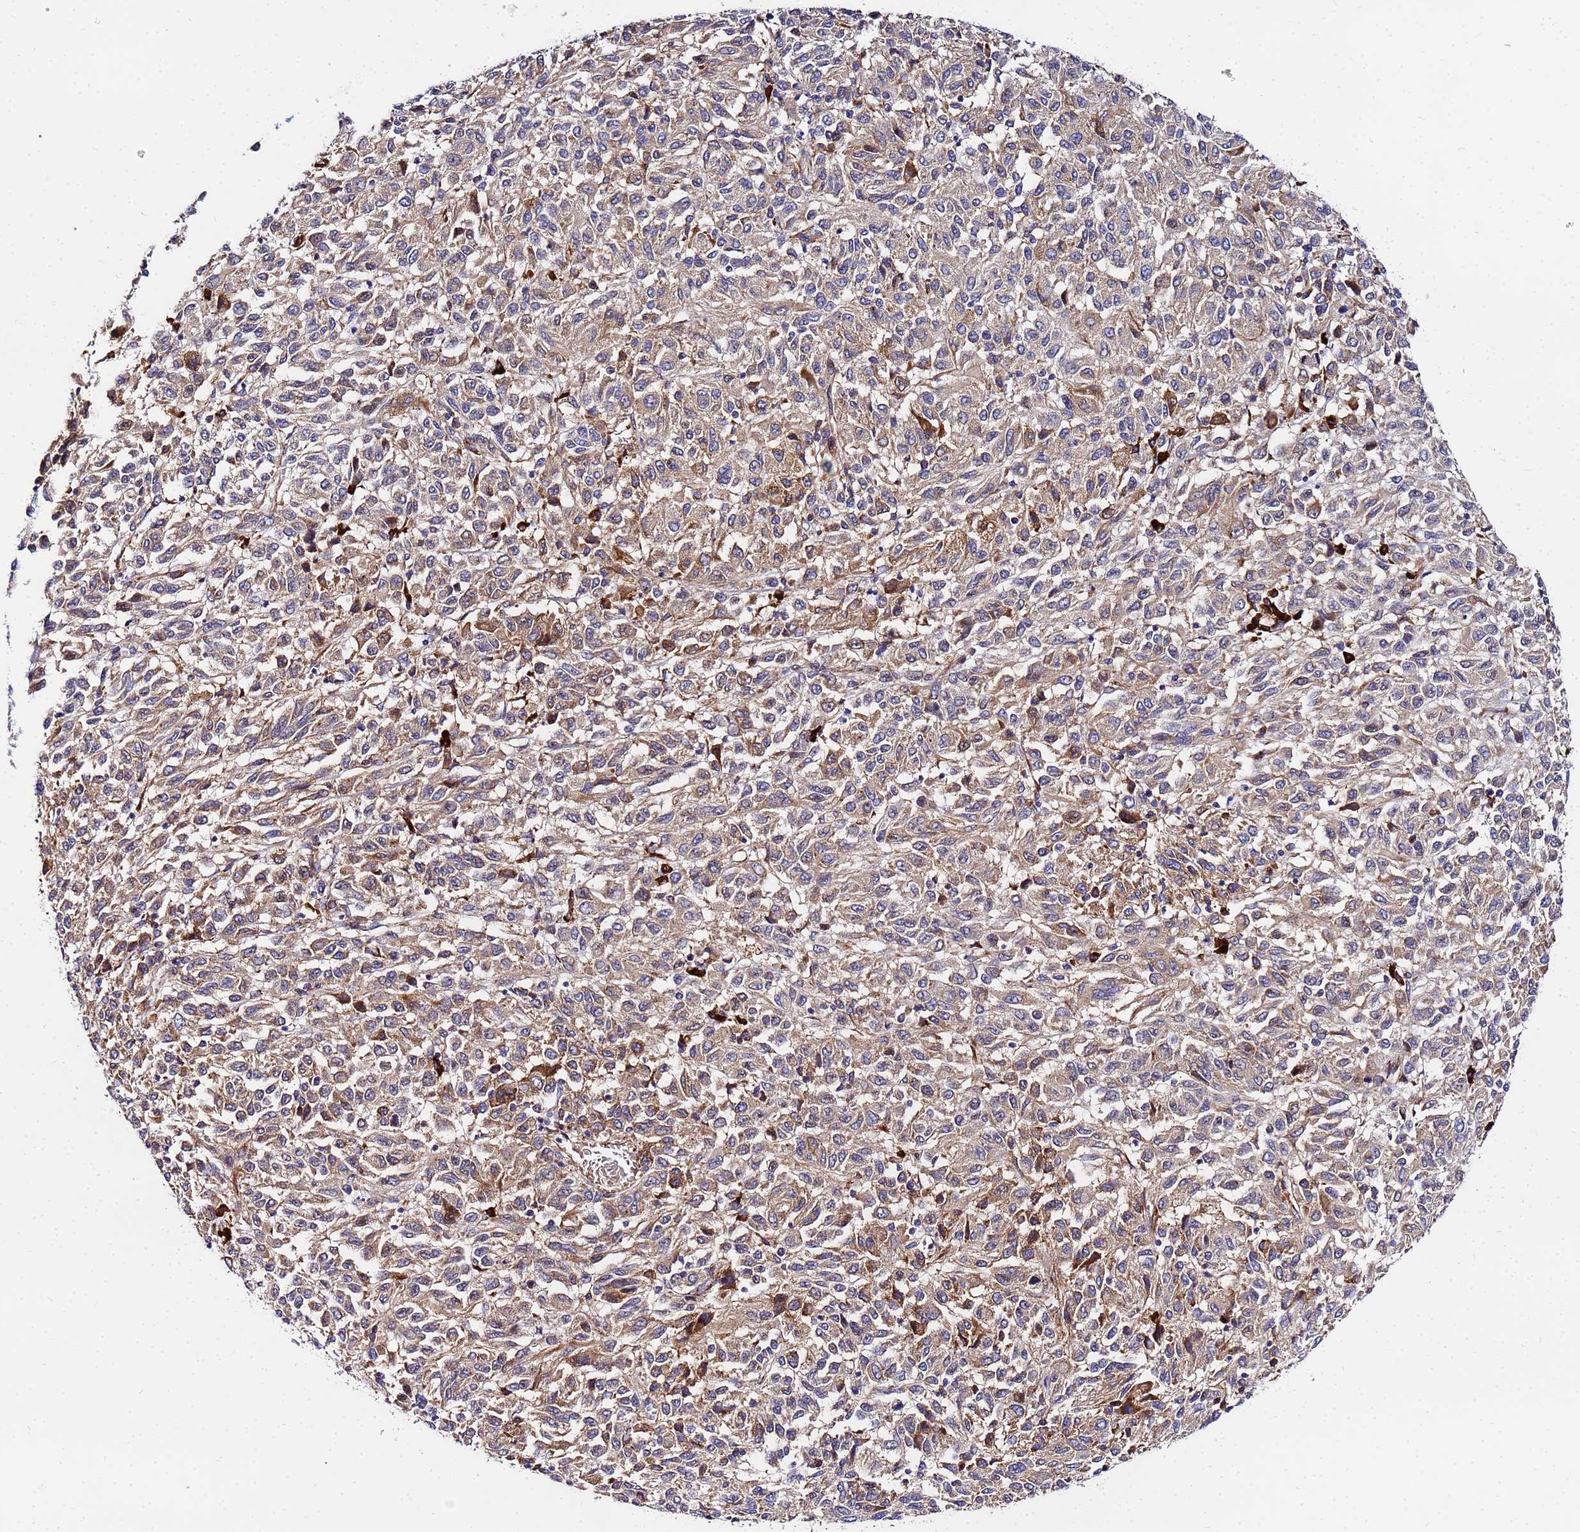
{"staining": {"intensity": "moderate", "quantity": "25%-75%", "location": "cytoplasmic/membranous"}, "tissue": "melanoma", "cell_type": "Tumor cells", "image_type": "cancer", "snomed": [{"axis": "morphology", "description": "Malignant melanoma, Metastatic site"}, {"axis": "topography", "description": "Lung"}], "caption": "This is a photomicrograph of immunohistochemistry staining of melanoma, which shows moderate positivity in the cytoplasmic/membranous of tumor cells.", "gene": "POM121", "patient": {"sex": "male", "age": 64}}